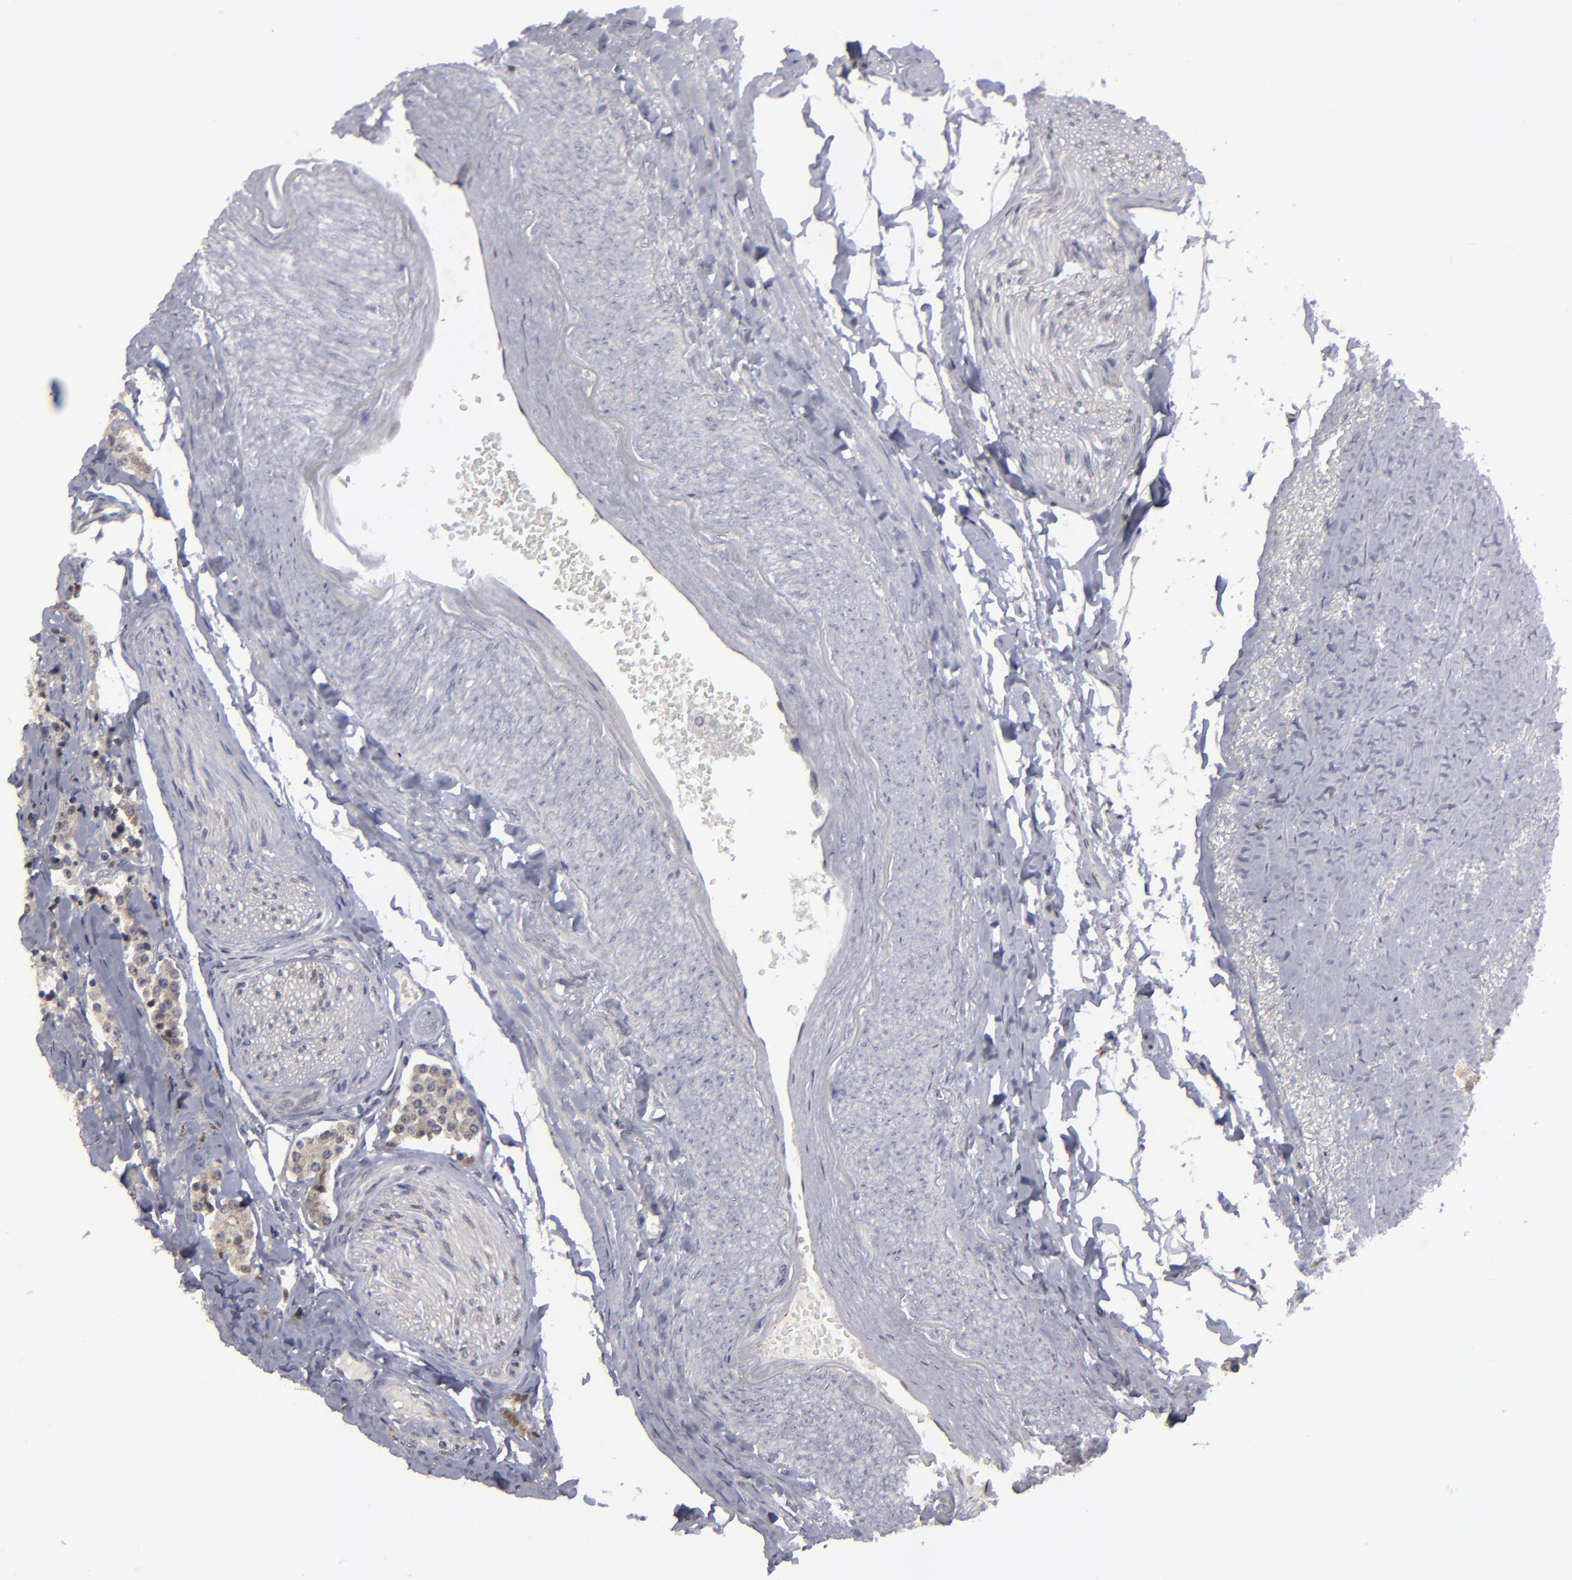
{"staining": {"intensity": "weak", "quantity": ">75%", "location": "cytoplasmic/membranous"}, "tissue": "carcinoid", "cell_type": "Tumor cells", "image_type": "cancer", "snomed": [{"axis": "morphology", "description": "Carcinoid, malignant, NOS"}, {"axis": "topography", "description": "Colon"}], "caption": "This is a photomicrograph of immunohistochemistry (IHC) staining of carcinoid, which shows weak positivity in the cytoplasmic/membranous of tumor cells.", "gene": "CEP97", "patient": {"sex": "female", "age": 61}}